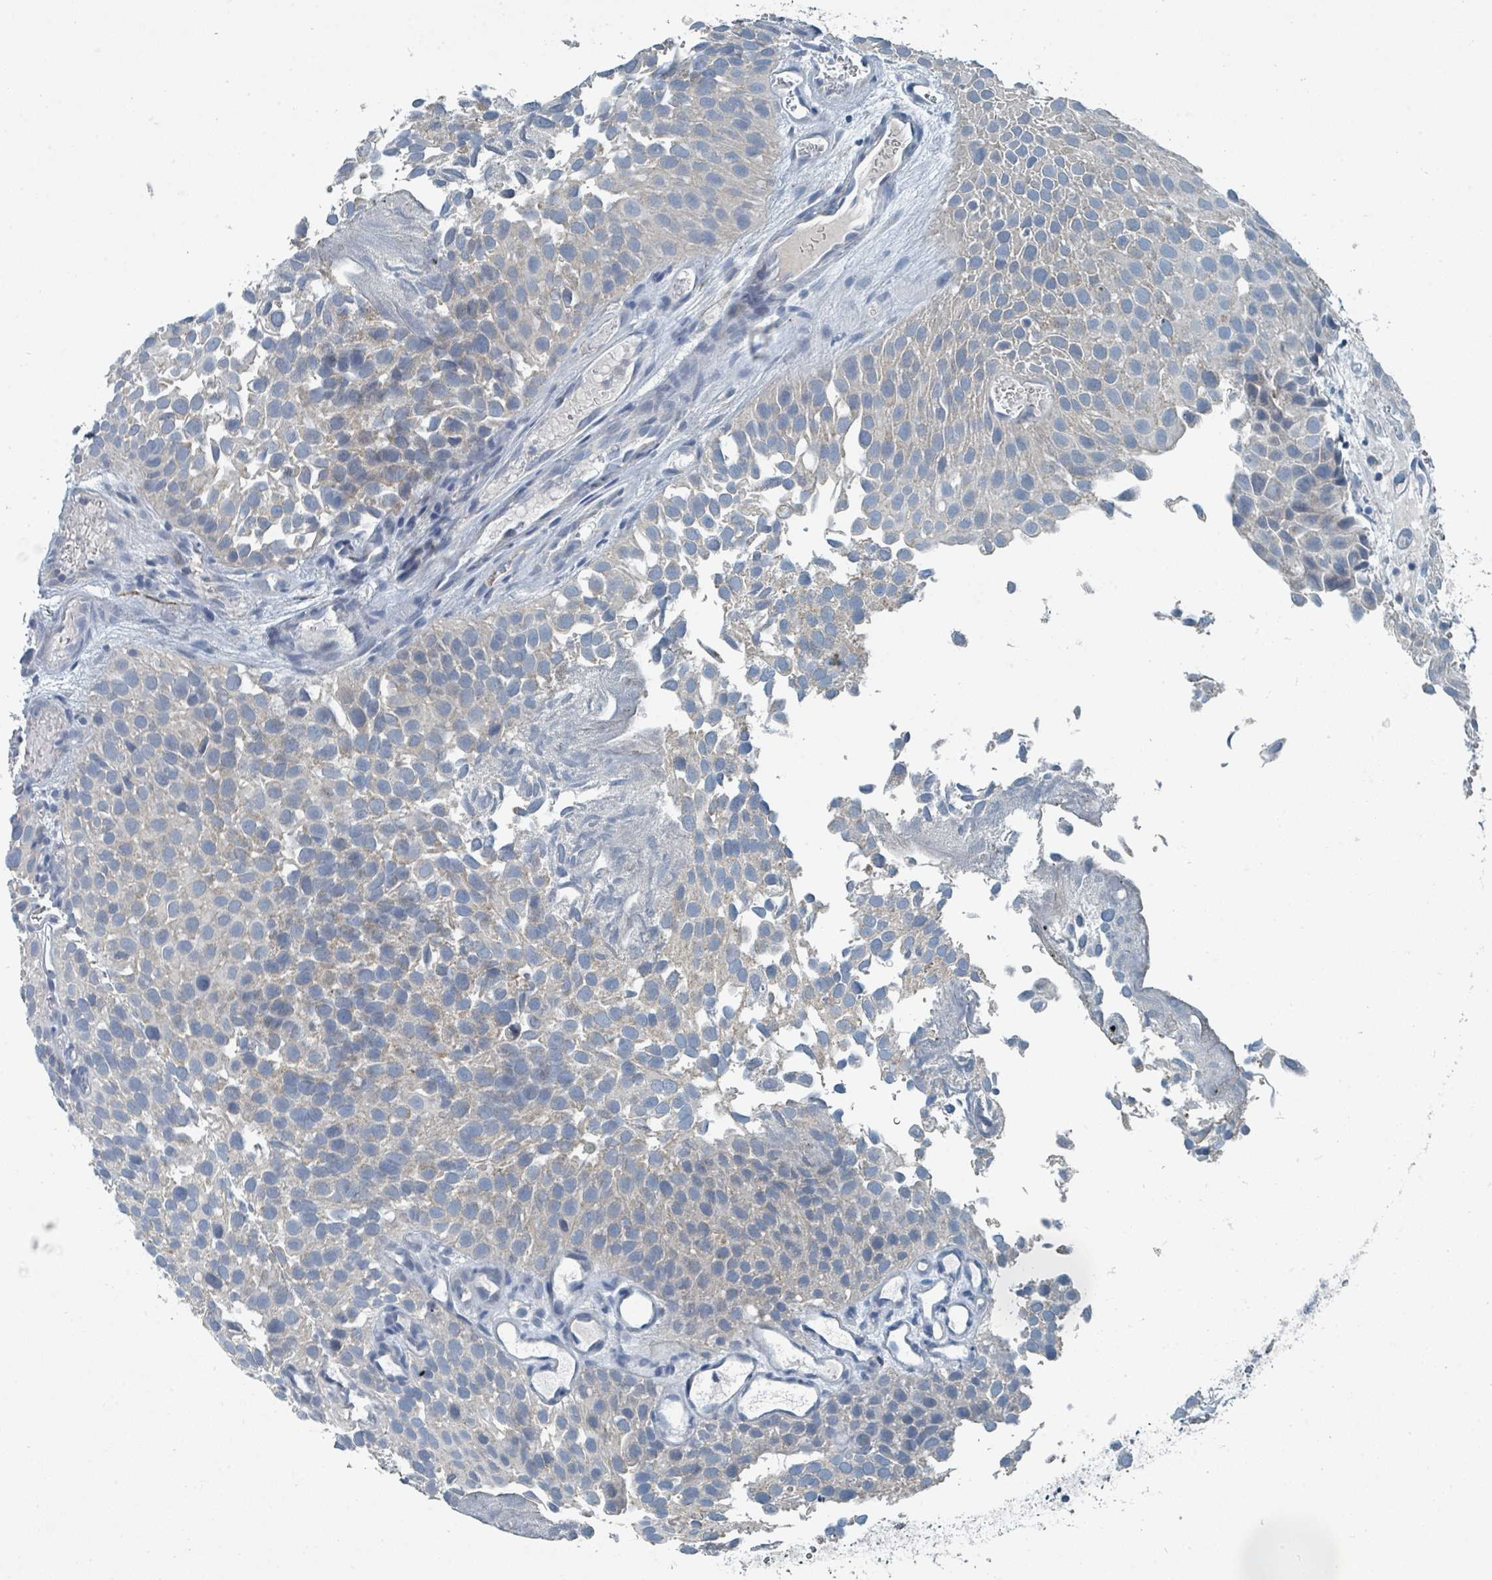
{"staining": {"intensity": "negative", "quantity": "none", "location": "none"}, "tissue": "urothelial cancer", "cell_type": "Tumor cells", "image_type": "cancer", "snomed": [{"axis": "morphology", "description": "Urothelial carcinoma, Low grade"}, {"axis": "topography", "description": "Urinary bladder"}], "caption": "Tumor cells show no significant protein staining in urothelial cancer. (DAB (3,3'-diaminobenzidine) immunohistochemistry visualized using brightfield microscopy, high magnification).", "gene": "RASA4", "patient": {"sex": "male", "age": 88}}